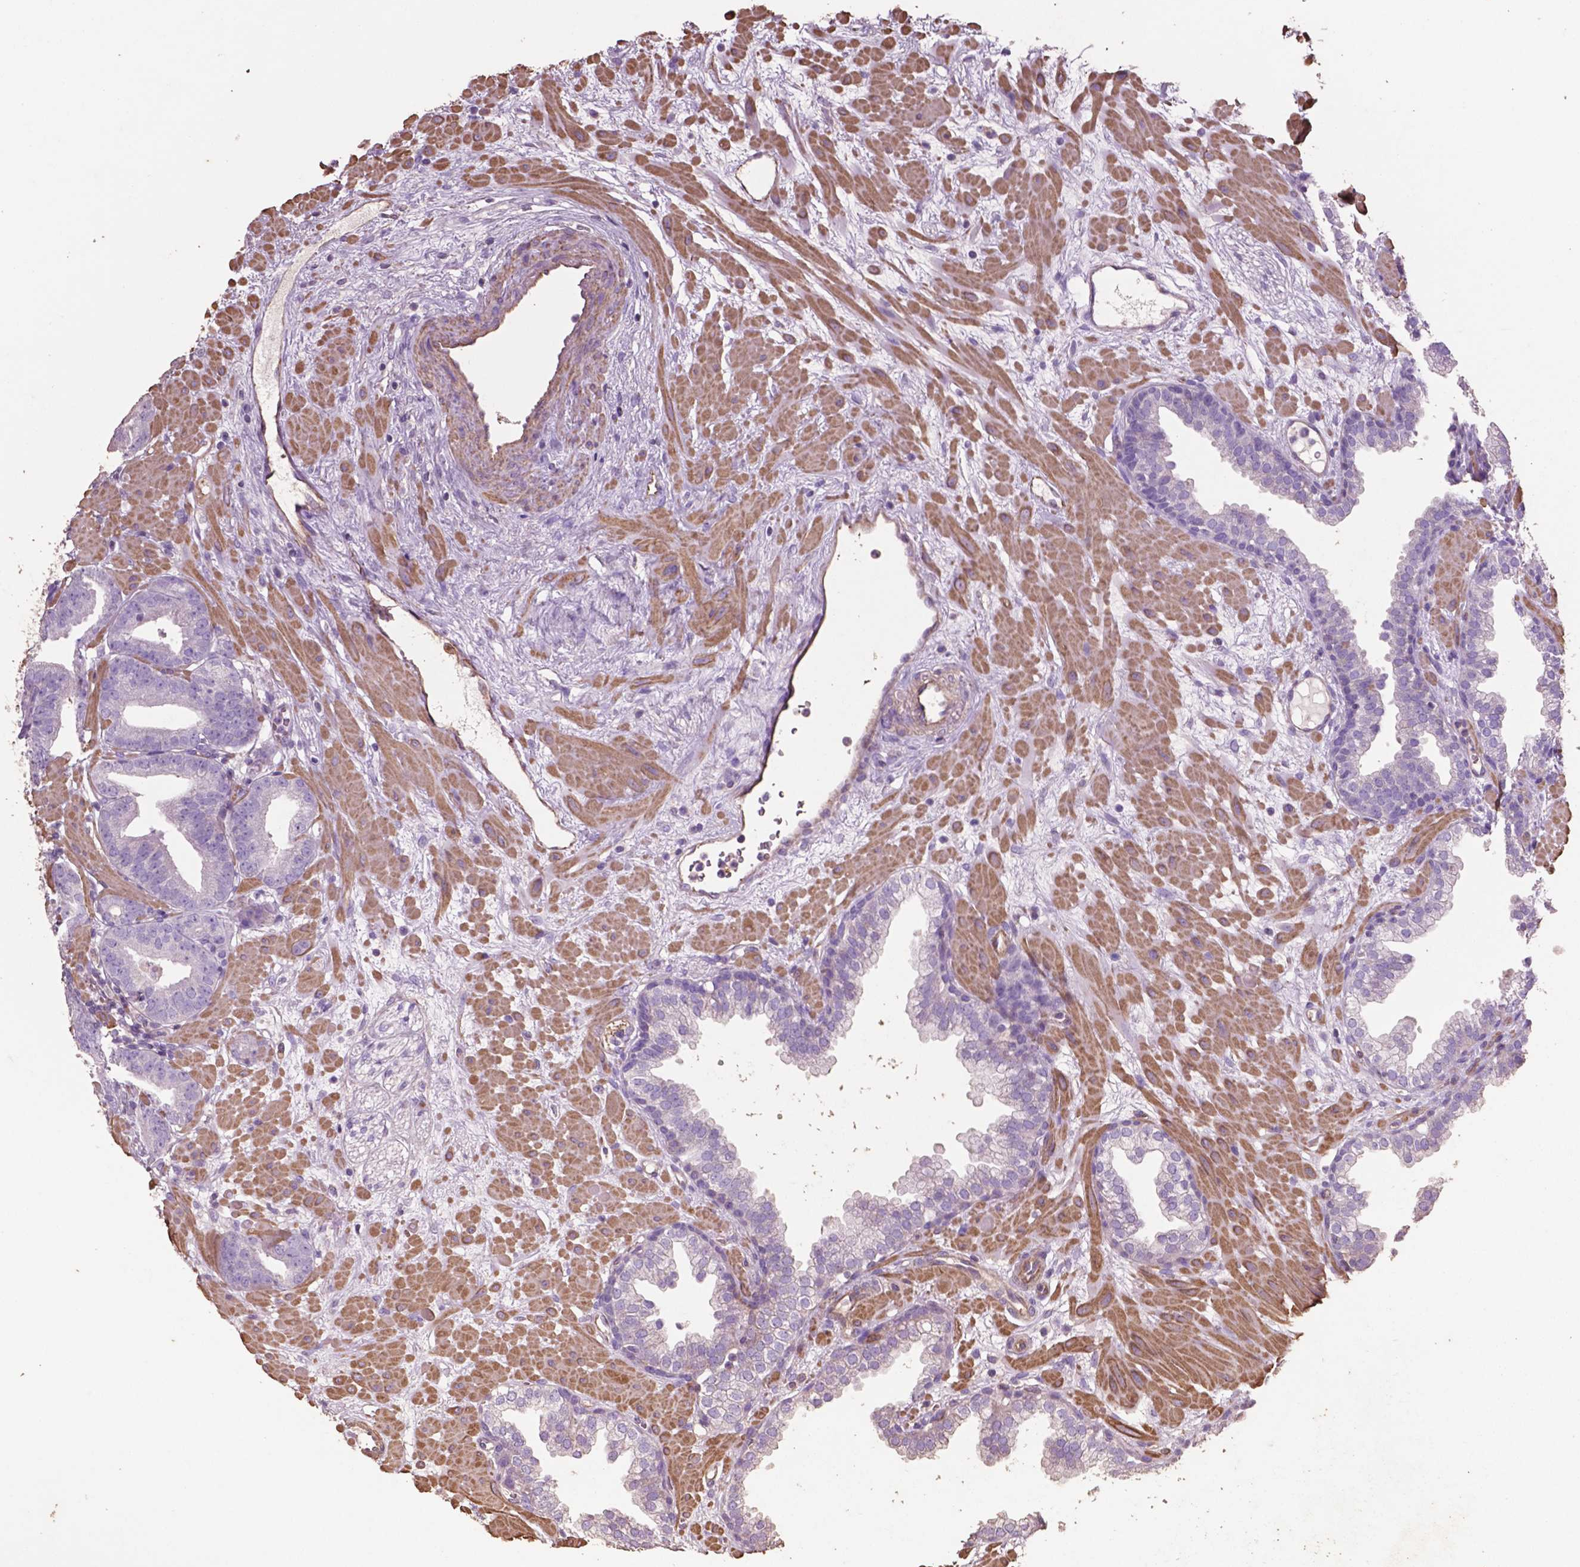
{"staining": {"intensity": "negative", "quantity": "none", "location": "none"}, "tissue": "prostate cancer", "cell_type": "Tumor cells", "image_type": "cancer", "snomed": [{"axis": "morphology", "description": "Adenocarcinoma, Low grade"}, {"axis": "topography", "description": "Prostate"}], "caption": "The immunohistochemistry (IHC) histopathology image has no significant positivity in tumor cells of prostate cancer (adenocarcinoma (low-grade)) tissue. The staining was performed using DAB (3,3'-diaminobenzidine) to visualize the protein expression in brown, while the nuclei were stained in blue with hematoxylin (Magnification: 20x).", "gene": "COMMD4", "patient": {"sex": "male", "age": 68}}